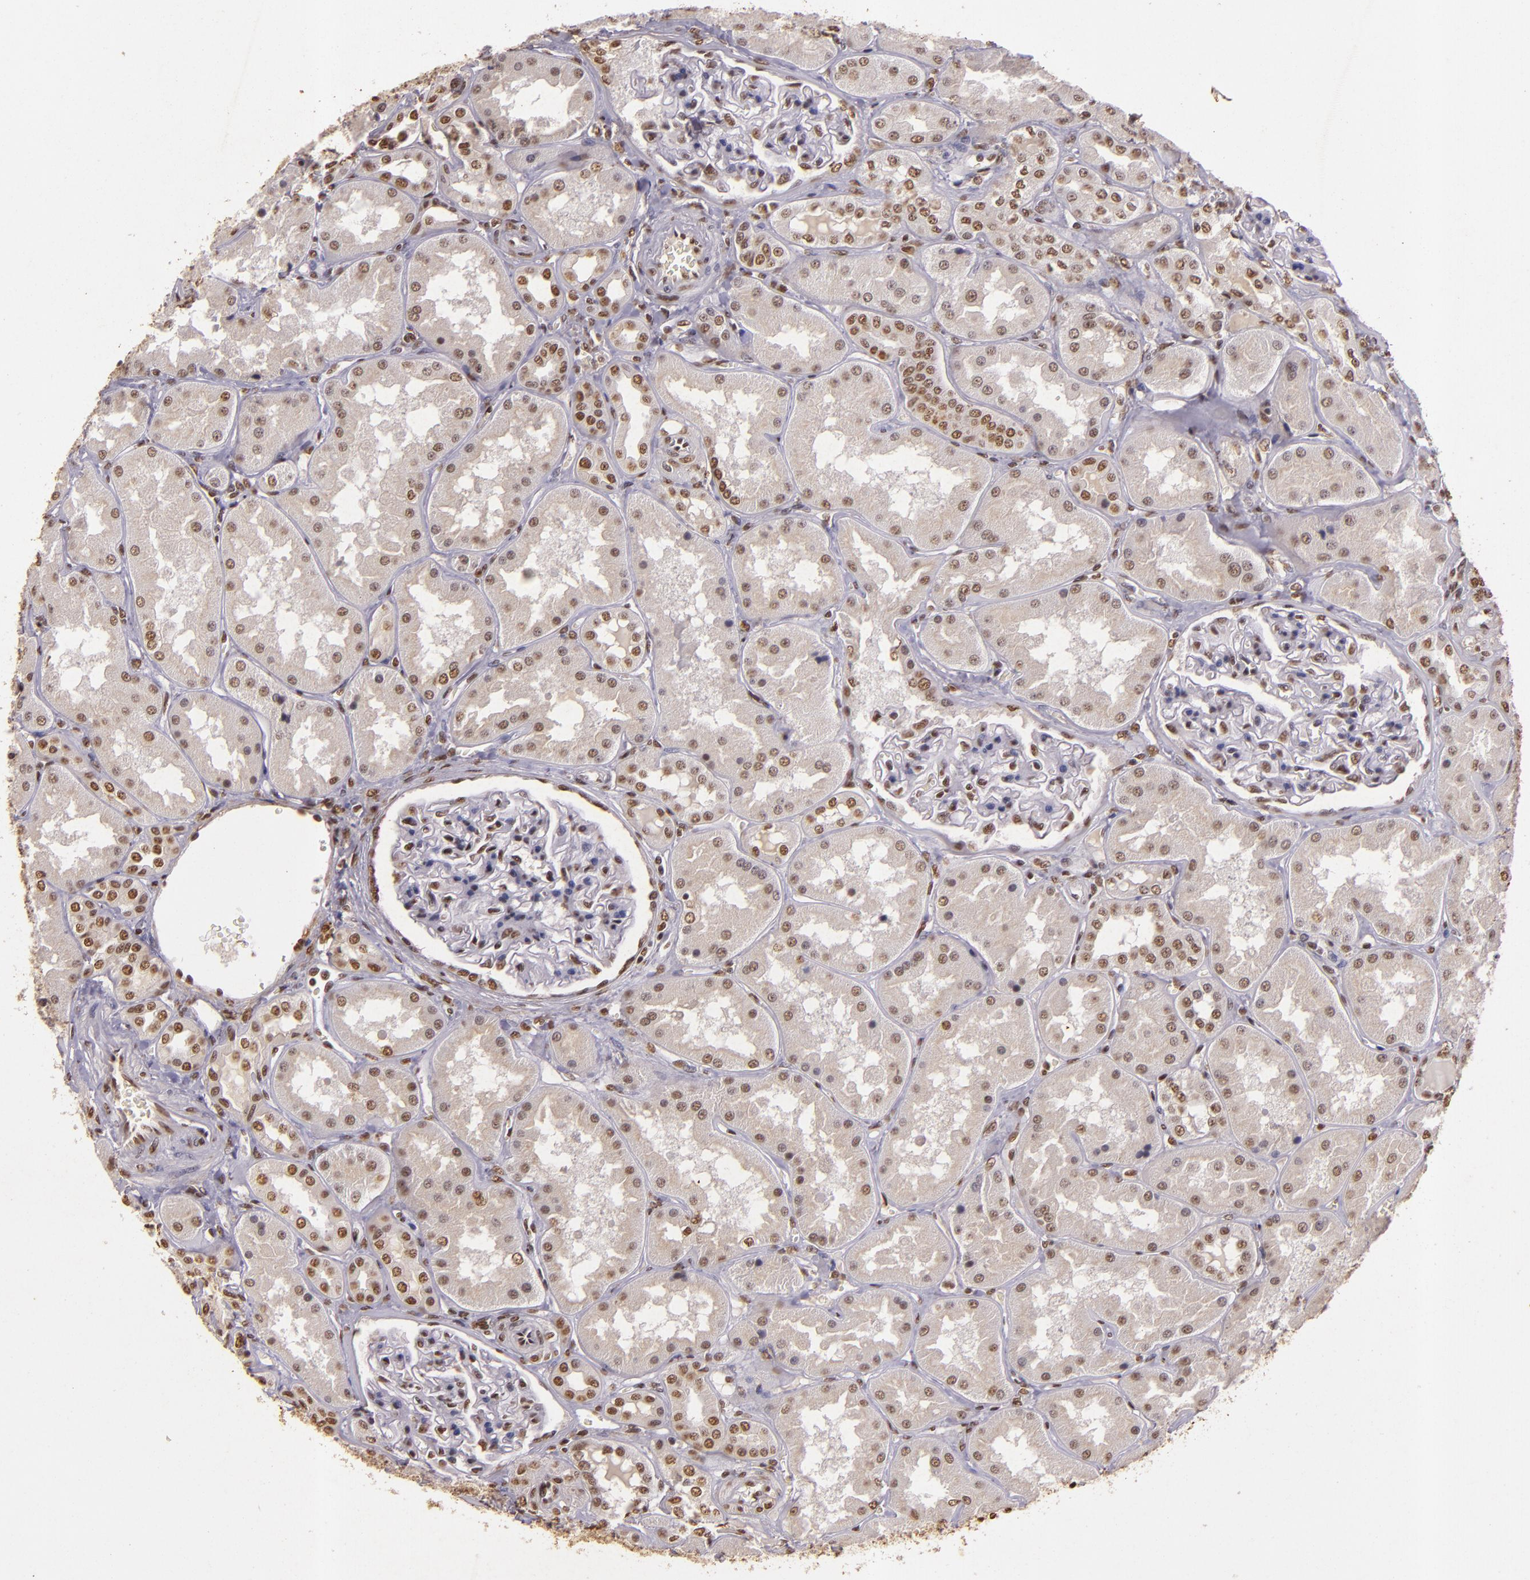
{"staining": {"intensity": "moderate", "quantity": "25%-75%", "location": "nuclear"}, "tissue": "kidney", "cell_type": "Cells in glomeruli", "image_type": "normal", "snomed": [{"axis": "morphology", "description": "Normal tissue, NOS"}, {"axis": "topography", "description": "Kidney"}], "caption": "Moderate nuclear positivity is present in approximately 25%-75% of cells in glomeruli in unremarkable kidney. (brown staining indicates protein expression, while blue staining denotes nuclei).", "gene": "CBX3", "patient": {"sex": "female", "age": 56}}